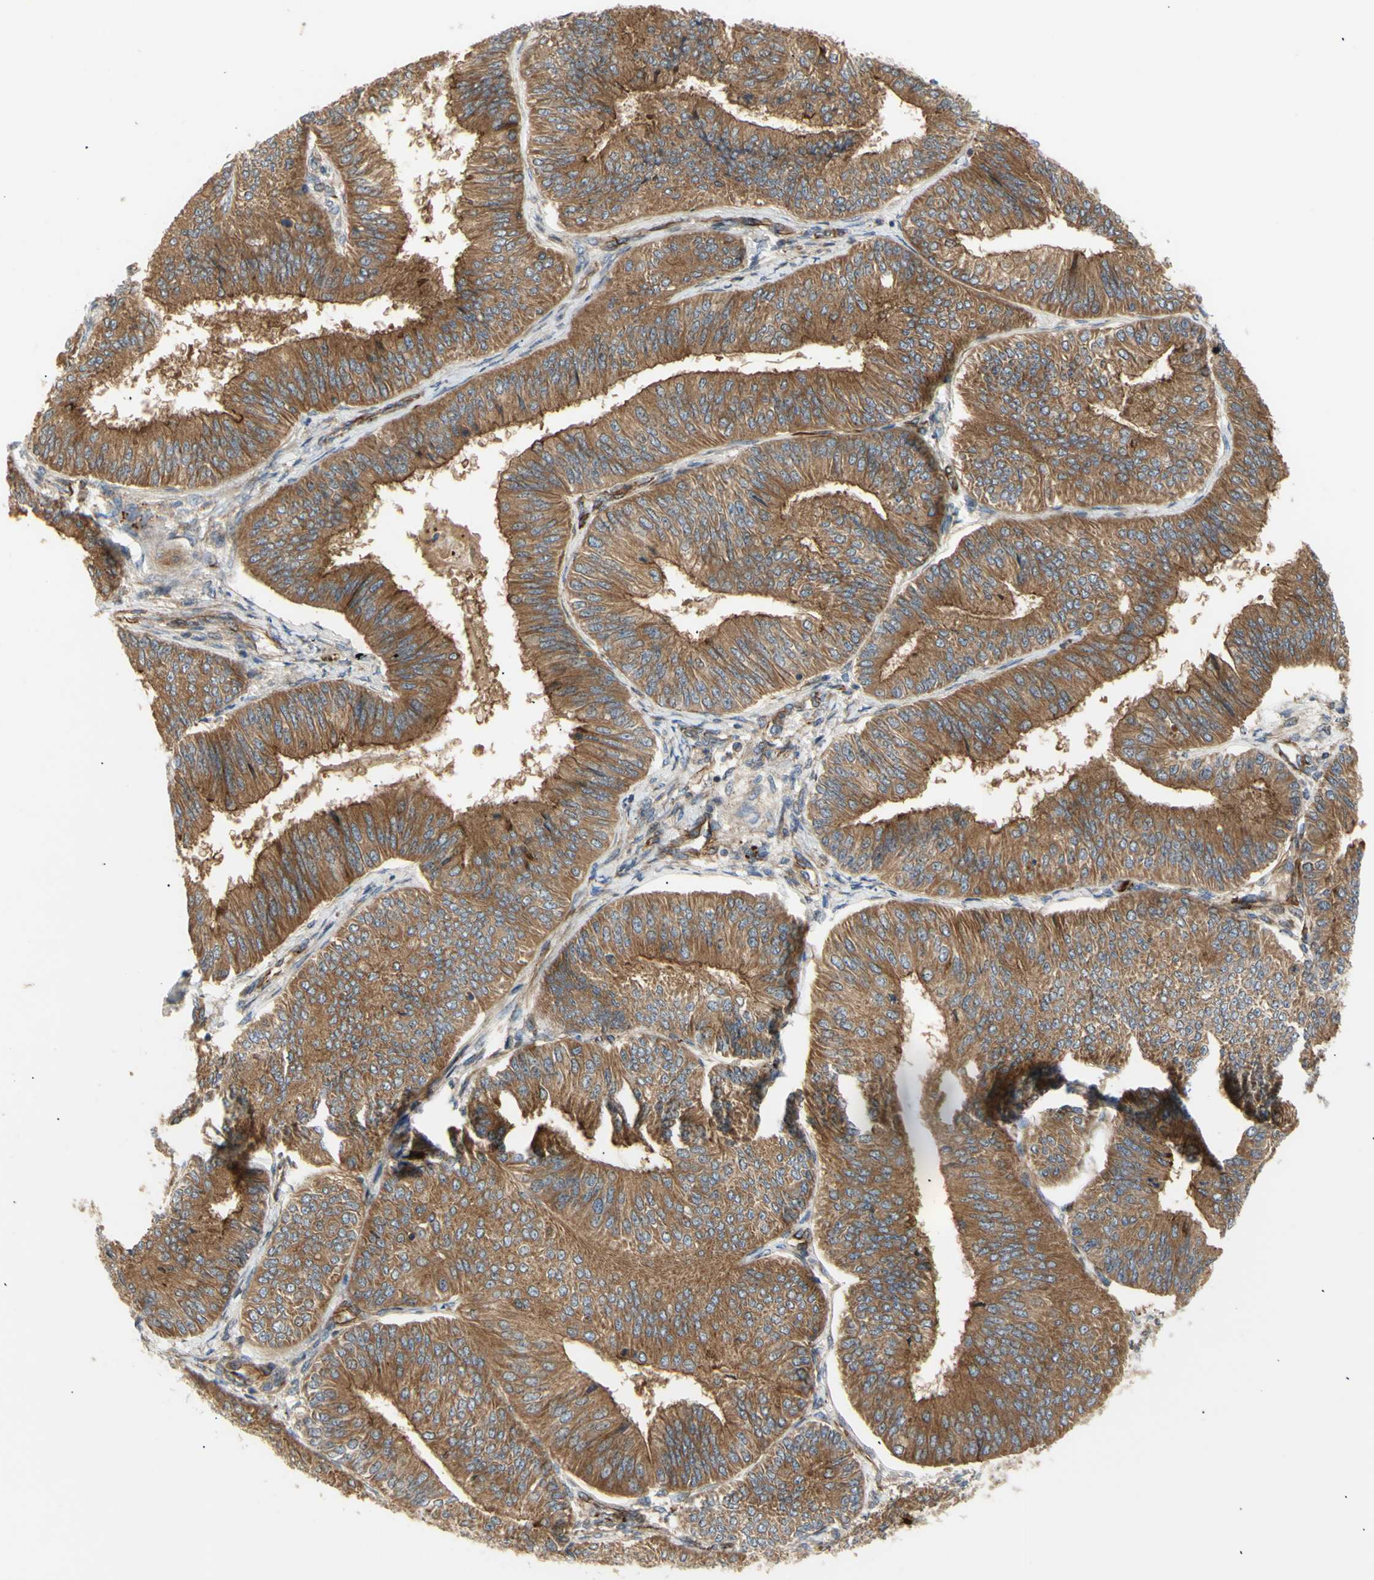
{"staining": {"intensity": "strong", "quantity": ">75%", "location": "cytoplasmic/membranous"}, "tissue": "endometrial cancer", "cell_type": "Tumor cells", "image_type": "cancer", "snomed": [{"axis": "morphology", "description": "Adenocarcinoma, NOS"}, {"axis": "topography", "description": "Endometrium"}], "caption": "Protein staining reveals strong cytoplasmic/membranous staining in about >75% of tumor cells in adenocarcinoma (endometrial). Ihc stains the protein in brown and the nuclei are stained blue.", "gene": "TUBG2", "patient": {"sex": "female", "age": 58}}